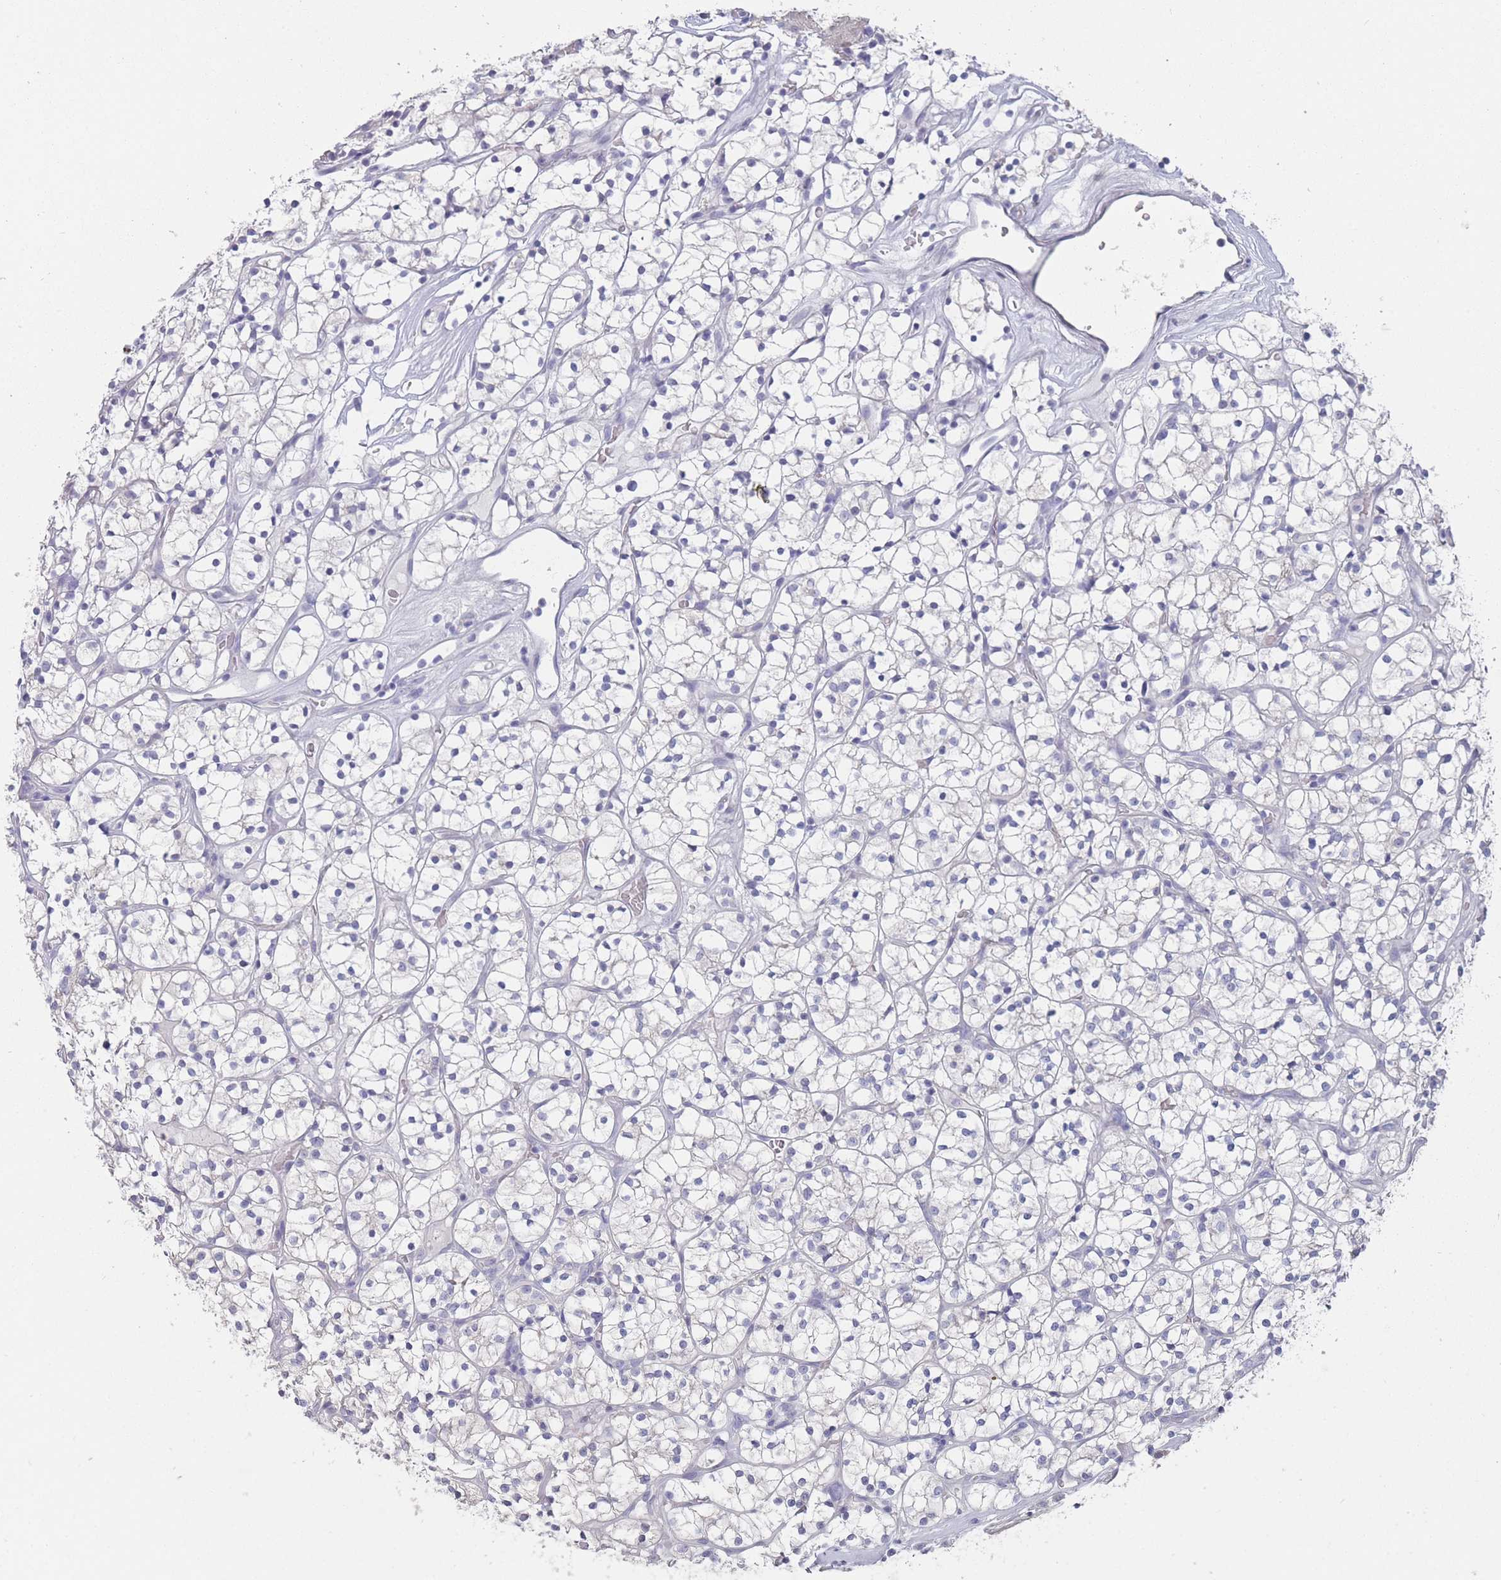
{"staining": {"intensity": "negative", "quantity": "none", "location": "none"}, "tissue": "renal cancer", "cell_type": "Tumor cells", "image_type": "cancer", "snomed": [{"axis": "morphology", "description": "Adenocarcinoma, NOS"}, {"axis": "topography", "description": "Kidney"}], "caption": "High power microscopy image of an immunohistochemistry histopathology image of renal adenocarcinoma, revealing no significant expression in tumor cells. (Stains: DAB (3,3'-diaminobenzidine) immunohistochemistry with hematoxylin counter stain, Microscopy: brightfield microscopy at high magnification).", "gene": "CYP51A1", "patient": {"sex": "female", "age": 64}}